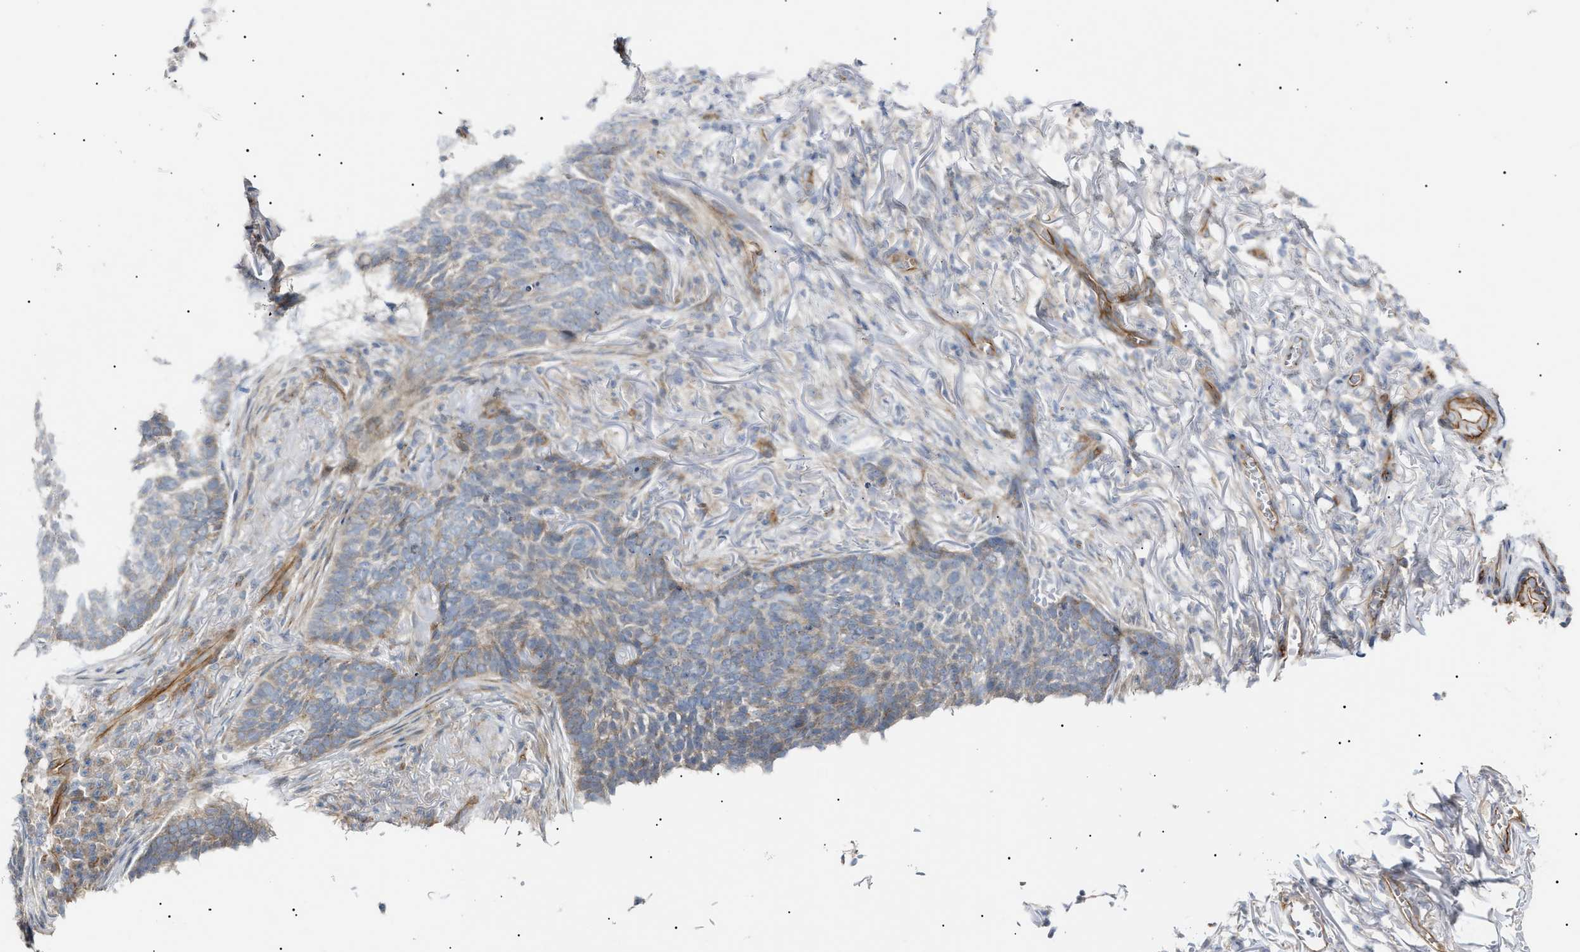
{"staining": {"intensity": "weak", "quantity": "<25%", "location": "cytoplasmic/membranous"}, "tissue": "skin cancer", "cell_type": "Tumor cells", "image_type": "cancer", "snomed": [{"axis": "morphology", "description": "Basal cell carcinoma"}, {"axis": "topography", "description": "Skin"}], "caption": "High magnification brightfield microscopy of skin cancer (basal cell carcinoma) stained with DAB (brown) and counterstained with hematoxylin (blue): tumor cells show no significant positivity. (Stains: DAB immunohistochemistry (IHC) with hematoxylin counter stain, Microscopy: brightfield microscopy at high magnification).", "gene": "ZFHX2", "patient": {"sex": "male", "age": 85}}